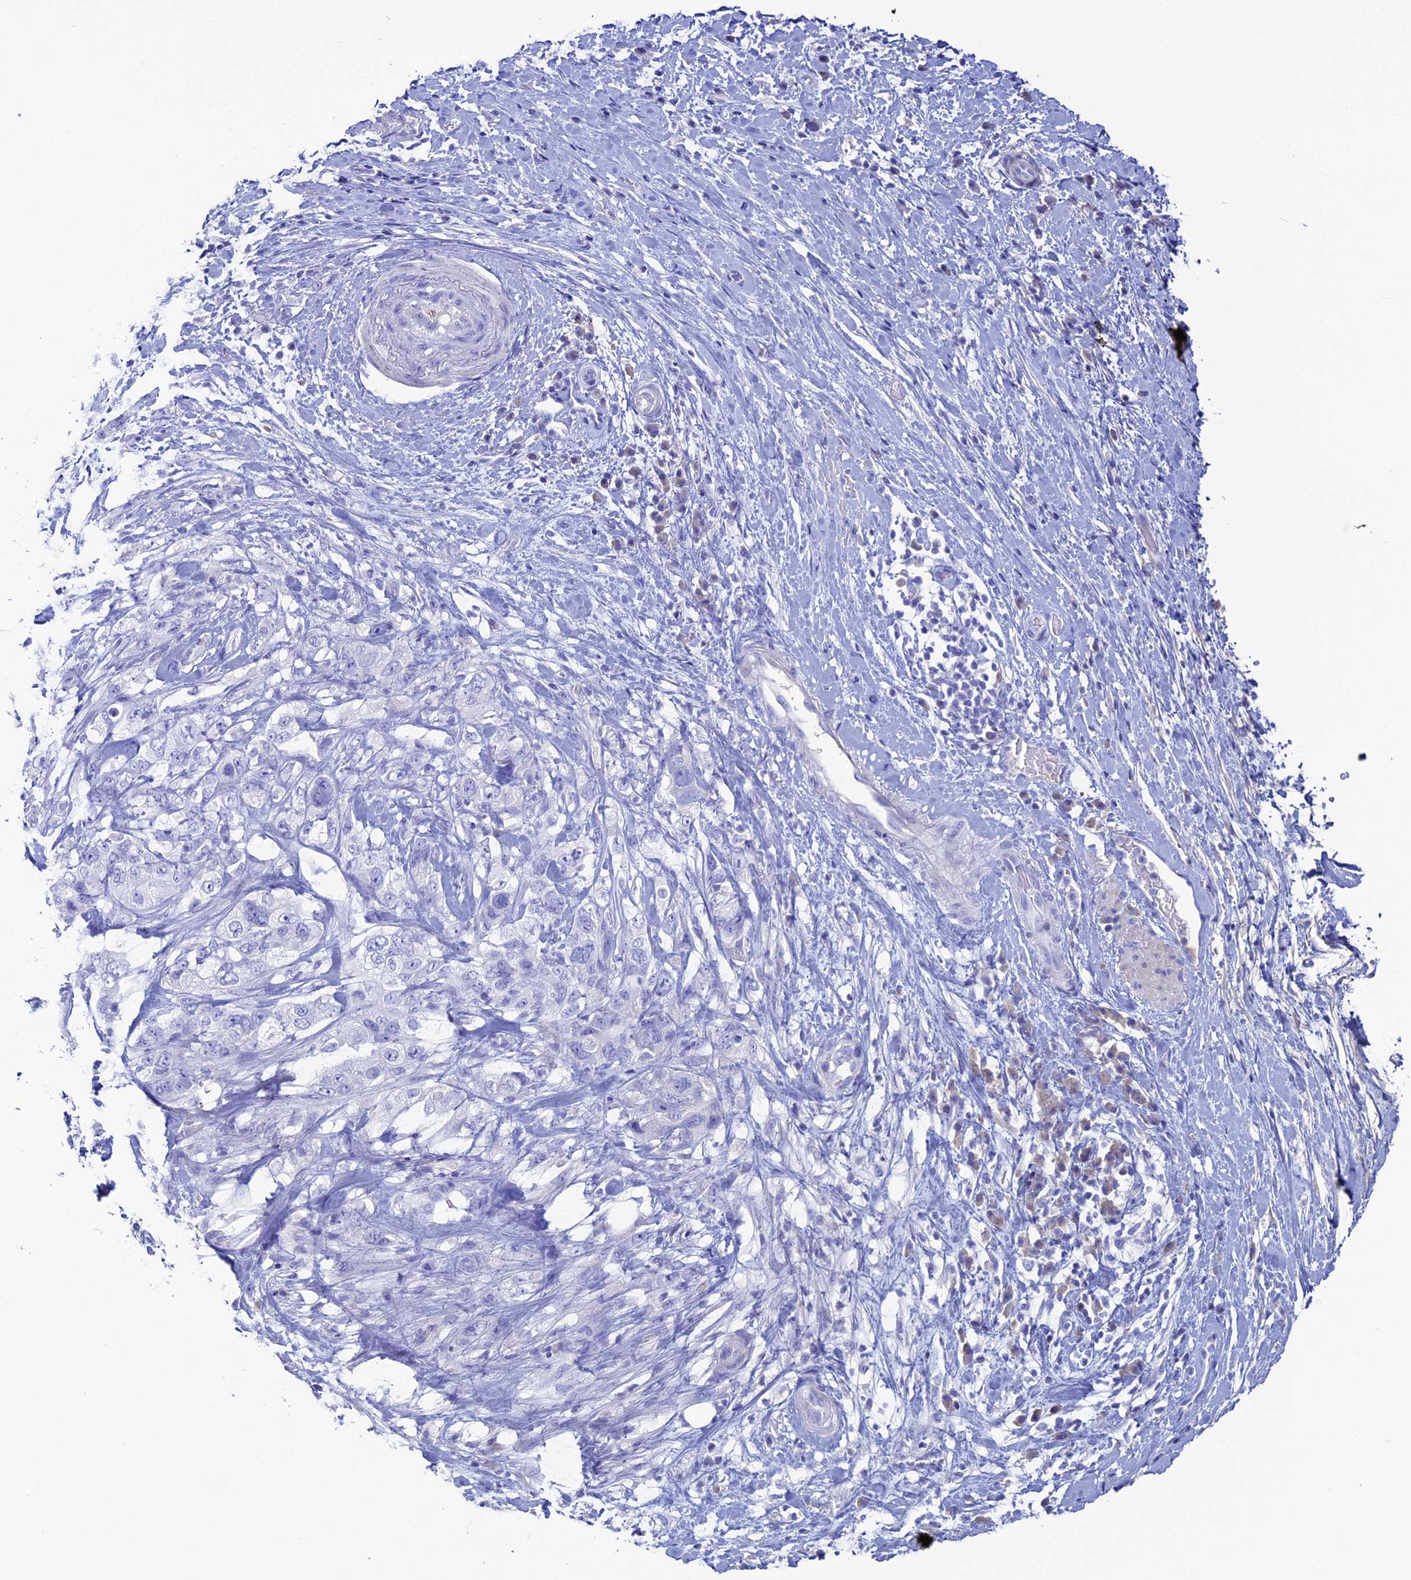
{"staining": {"intensity": "negative", "quantity": "none", "location": "none"}, "tissue": "pancreatic cancer", "cell_type": "Tumor cells", "image_type": "cancer", "snomed": [{"axis": "morphology", "description": "Adenocarcinoma, NOS"}, {"axis": "topography", "description": "Pancreas"}], "caption": "A high-resolution image shows immunohistochemistry (IHC) staining of pancreatic cancer, which shows no significant expression in tumor cells. (DAB (3,3'-diaminobenzidine) IHC visualized using brightfield microscopy, high magnification).", "gene": "SLC15A5", "patient": {"sex": "female", "age": 73}}